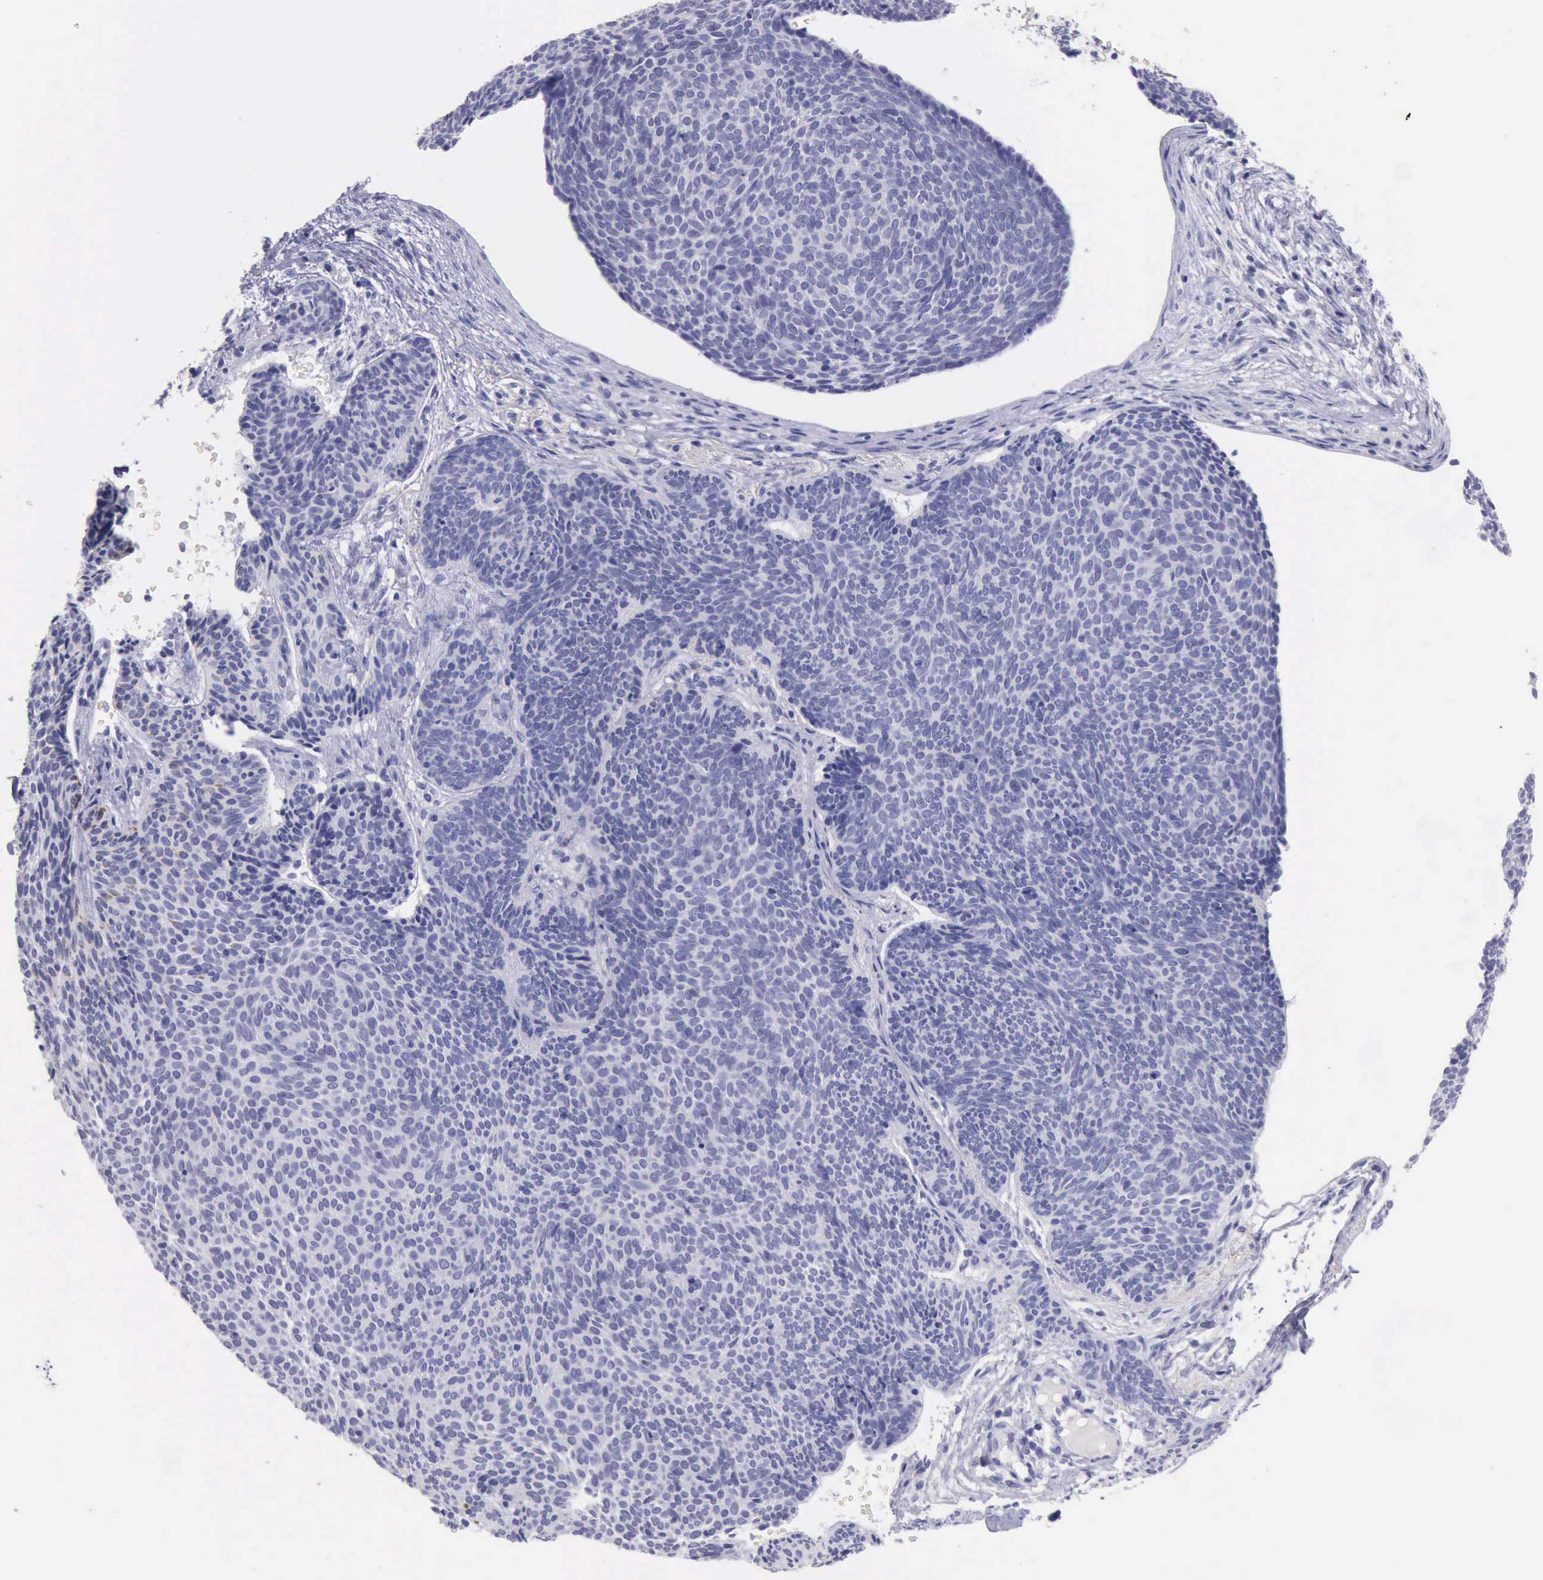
{"staining": {"intensity": "negative", "quantity": "none", "location": "none"}, "tissue": "skin cancer", "cell_type": "Tumor cells", "image_type": "cancer", "snomed": [{"axis": "morphology", "description": "Basal cell carcinoma"}, {"axis": "topography", "description": "Skin"}], "caption": "The image displays no staining of tumor cells in skin cancer. Brightfield microscopy of IHC stained with DAB (brown) and hematoxylin (blue), captured at high magnification.", "gene": "LRFN5", "patient": {"sex": "male", "age": 84}}